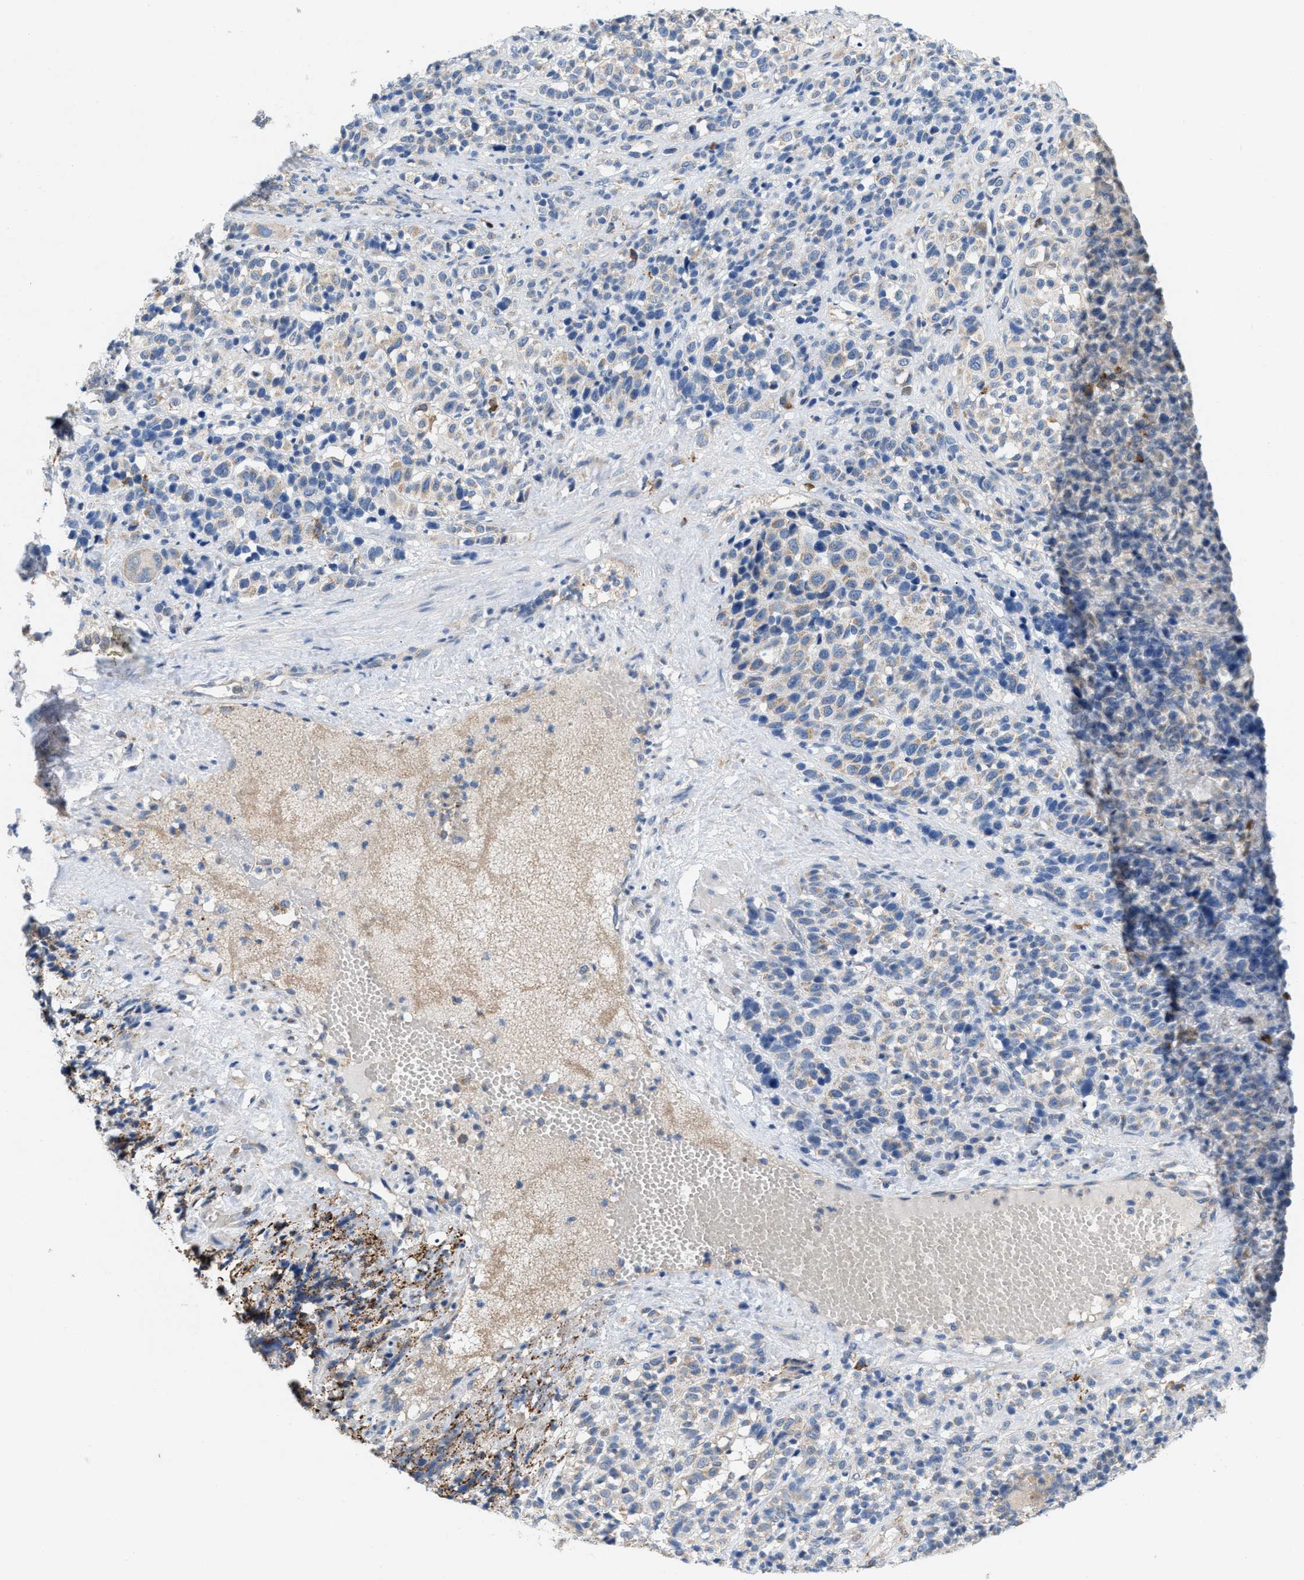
{"staining": {"intensity": "negative", "quantity": "none", "location": "none"}, "tissue": "melanoma", "cell_type": "Tumor cells", "image_type": "cancer", "snomed": [{"axis": "morphology", "description": "Malignant melanoma, Metastatic site"}, {"axis": "topography", "description": "Skin"}], "caption": "Human malignant melanoma (metastatic site) stained for a protein using IHC shows no staining in tumor cells.", "gene": "DYNC2I1", "patient": {"sex": "female", "age": 74}}